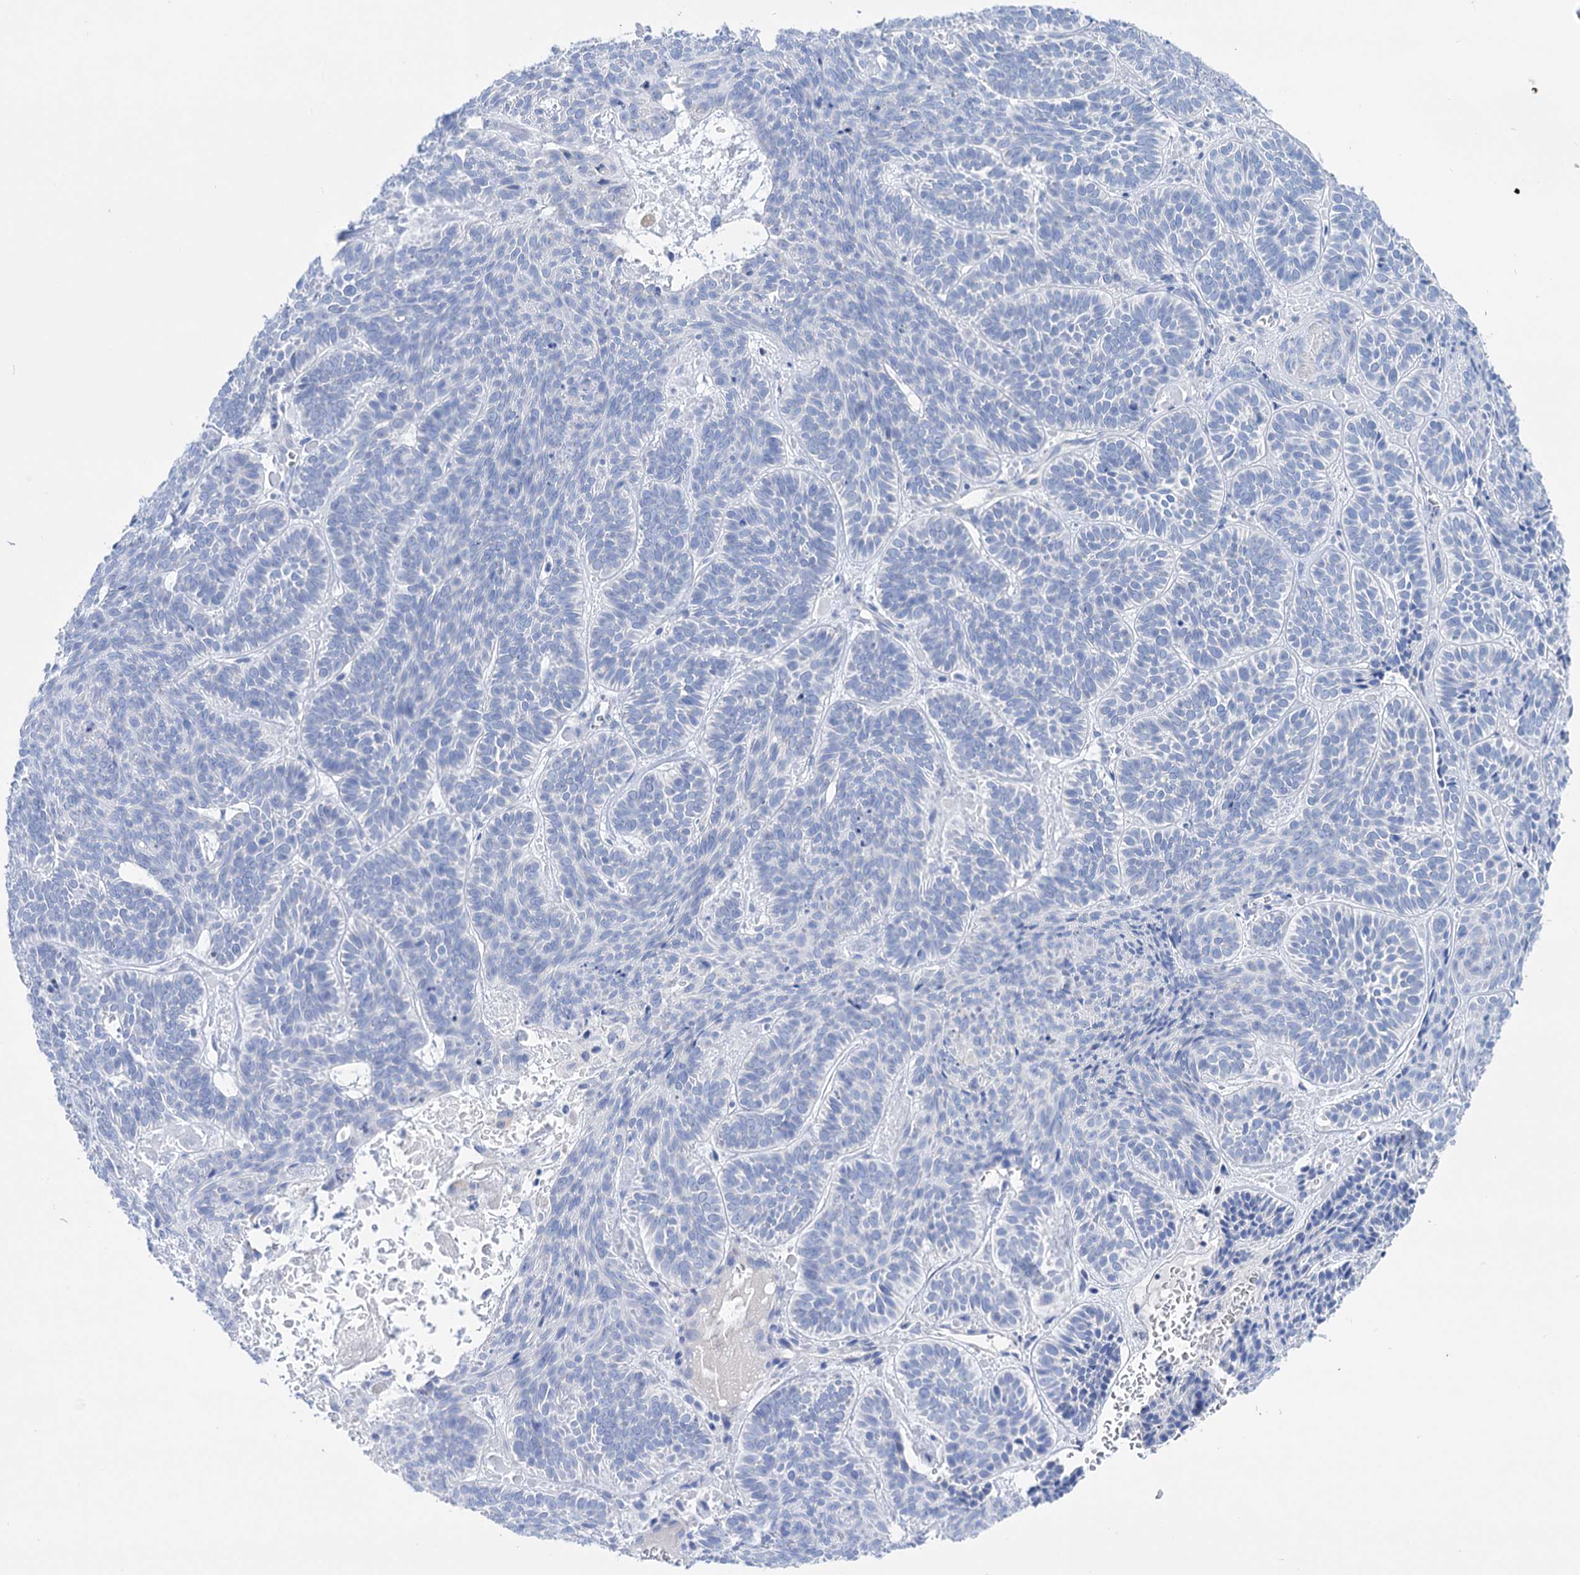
{"staining": {"intensity": "negative", "quantity": "none", "location": "none"}, "tissue": "skin cancer", "cell_type": "Tumor cells", "image_type": "cancer", "snomed": [{"axis": "morphology", "description": "Basal cell carcinoma"}, {"axis": "topography", "description": "Skin"}], "caption": "This is an immunohistochemistry image of basal cell carcinoma (skin). There is no expression in tumor cells.", "gene": "YARS2", "patient": {"sex": "male", "age": 85}}